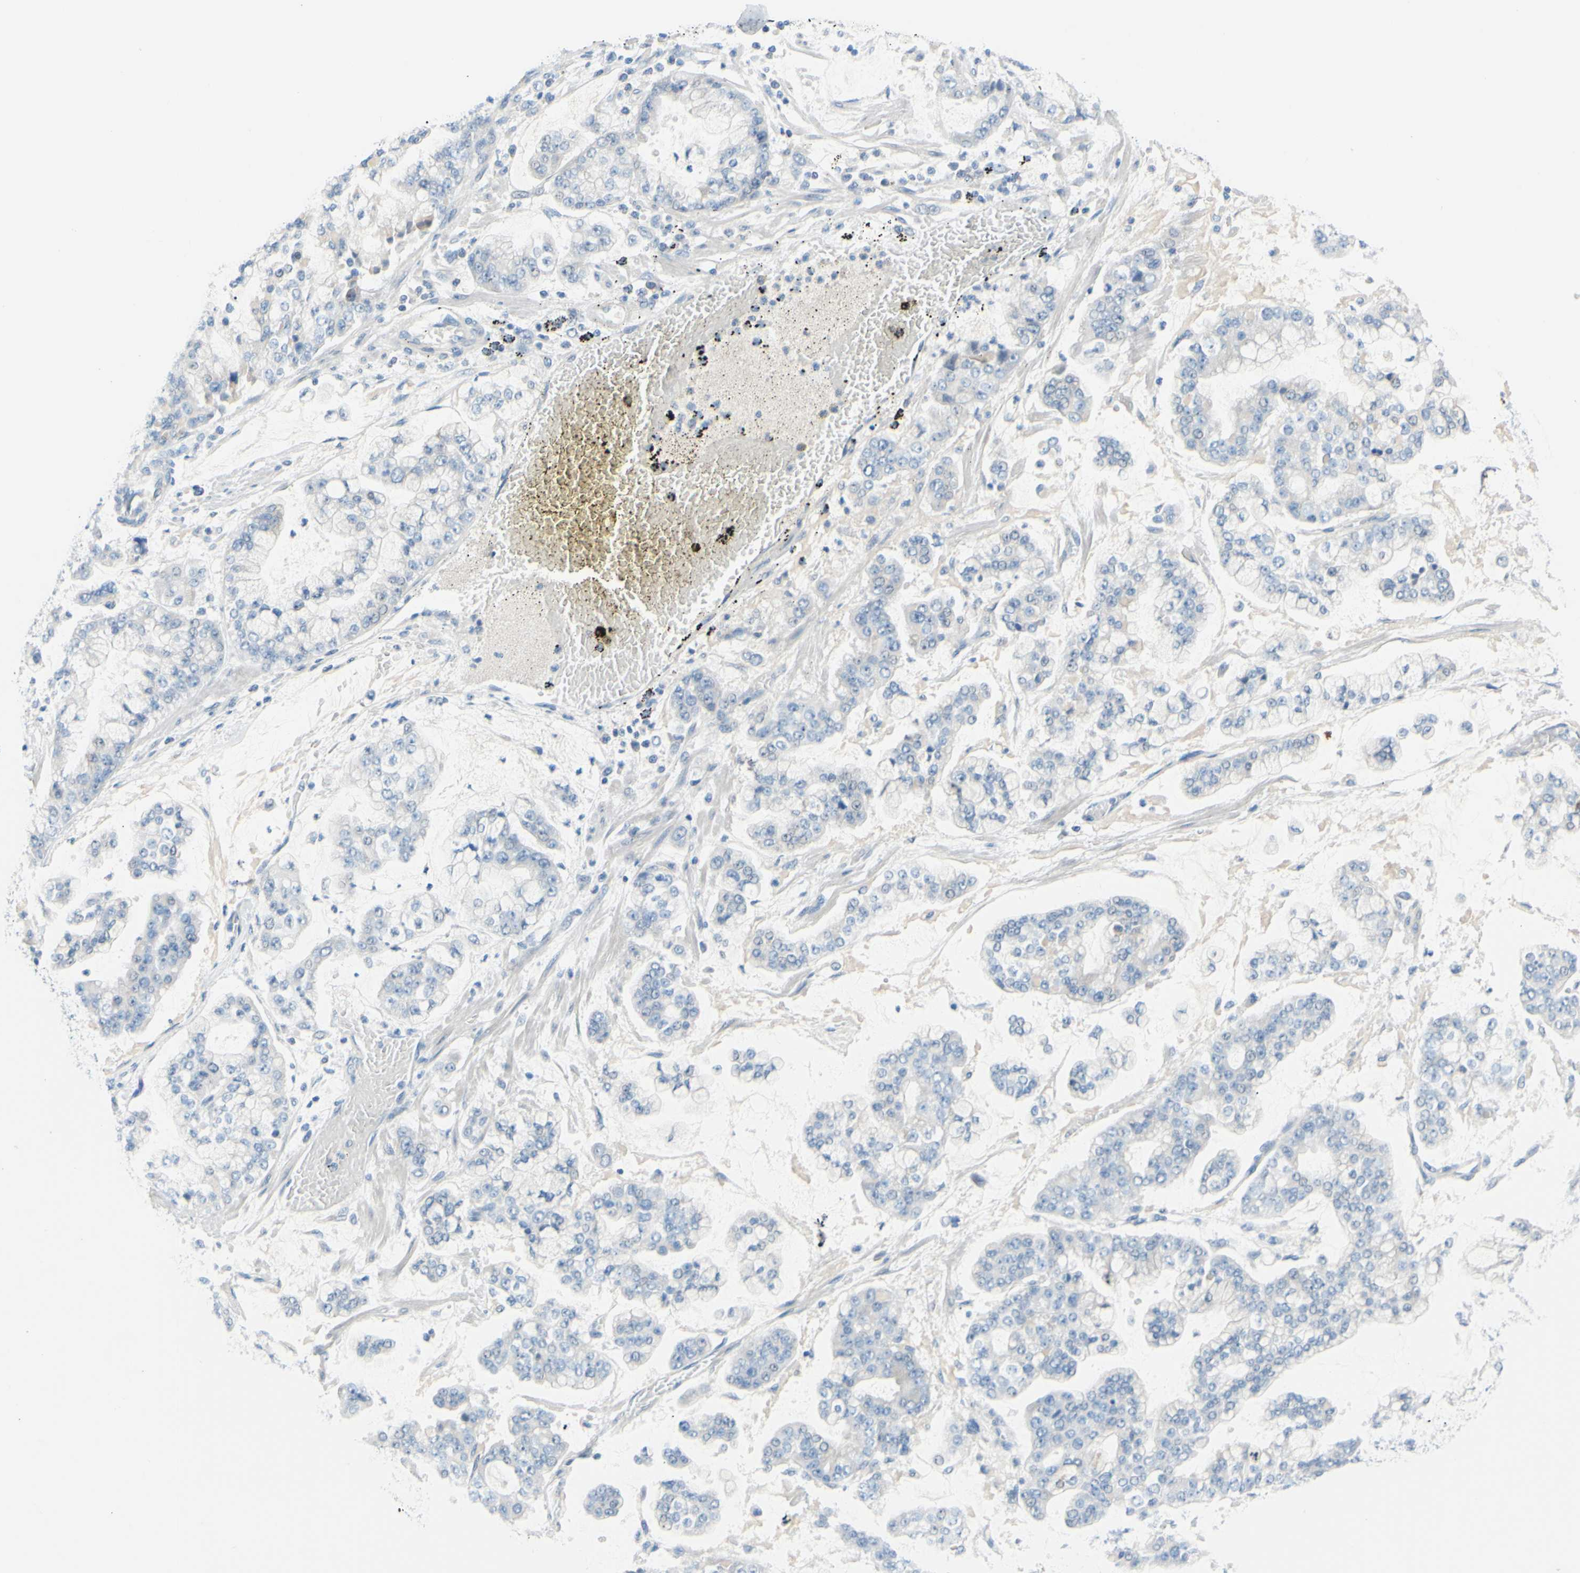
{"staining": {"intensity": "negative", "quantity": "none", "location": "none"}, "tissue": "stomach cancer", "cell_type": "Tumor cells", "image_type": "cancer", "snomed": [{"axis": "morphology", "description": "Normal tissue, NOS"}, {"axis": "morphology", "description": "Adenocarcinoma, NOS"}, {"axis": "topography", "description": "Stomach, upper"}, {"axis": "topography", "description": "Stomach"}], "caption": "Tumor cells show no significant staining in stomach cancer (adenocarcinoma). The staining was performed using DAB (3,3'-diaminobenzidine) to visualize the protein expression in brown, while the nuclei were stained in blue with hematoxylin (Magnification: 20x).", "gene": "SLC1A2", "patient": {"sex": "male", "age": 76}}